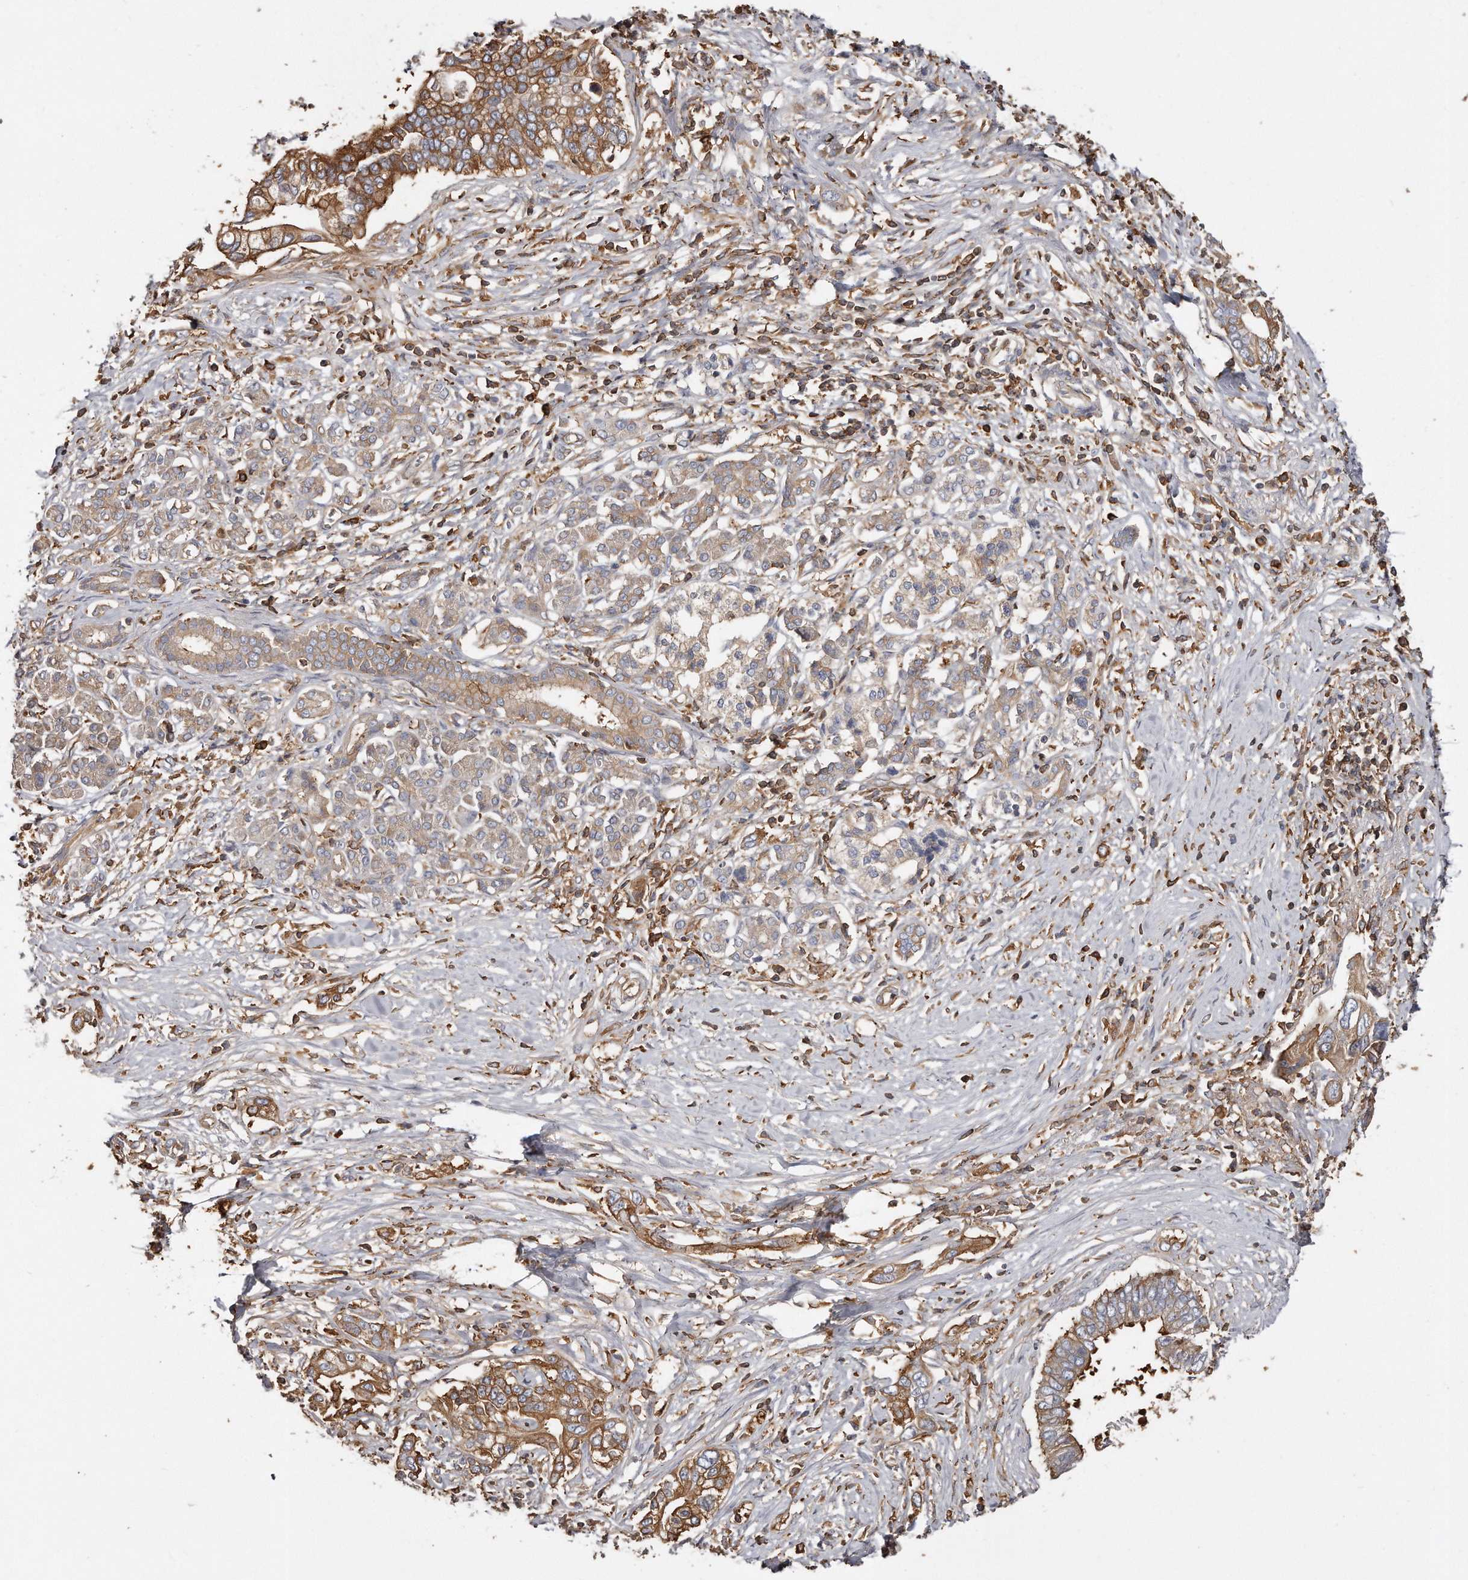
{"staining": {"intensity": "moderate", "quantity": ">75%", "location": "cytoplasmic/membranous"}, "tissue": "pancreatic cancer", "cell_type": "Tumor cells", "image_type": "cancer", "snomed": [{"axis": "morphology", "description": "Normal tissue, NOS"}, {"axis": "morphology", "description": "Adenocarcinoma, NOS"}, {"axis": "topography", "description": "Pancreas"}, {"axis": "topography", "description": "Peripheral nerve tissue"}], "caption": "Immunohistochemical staining of human pancreatic adenocarcinoma displays medium levels of moderate cytoplasmic/membranous protein positivity in approximately >75% of tumor cells.", "gene": "CAP1", "patient": {"sex": "male", "age": 59}}